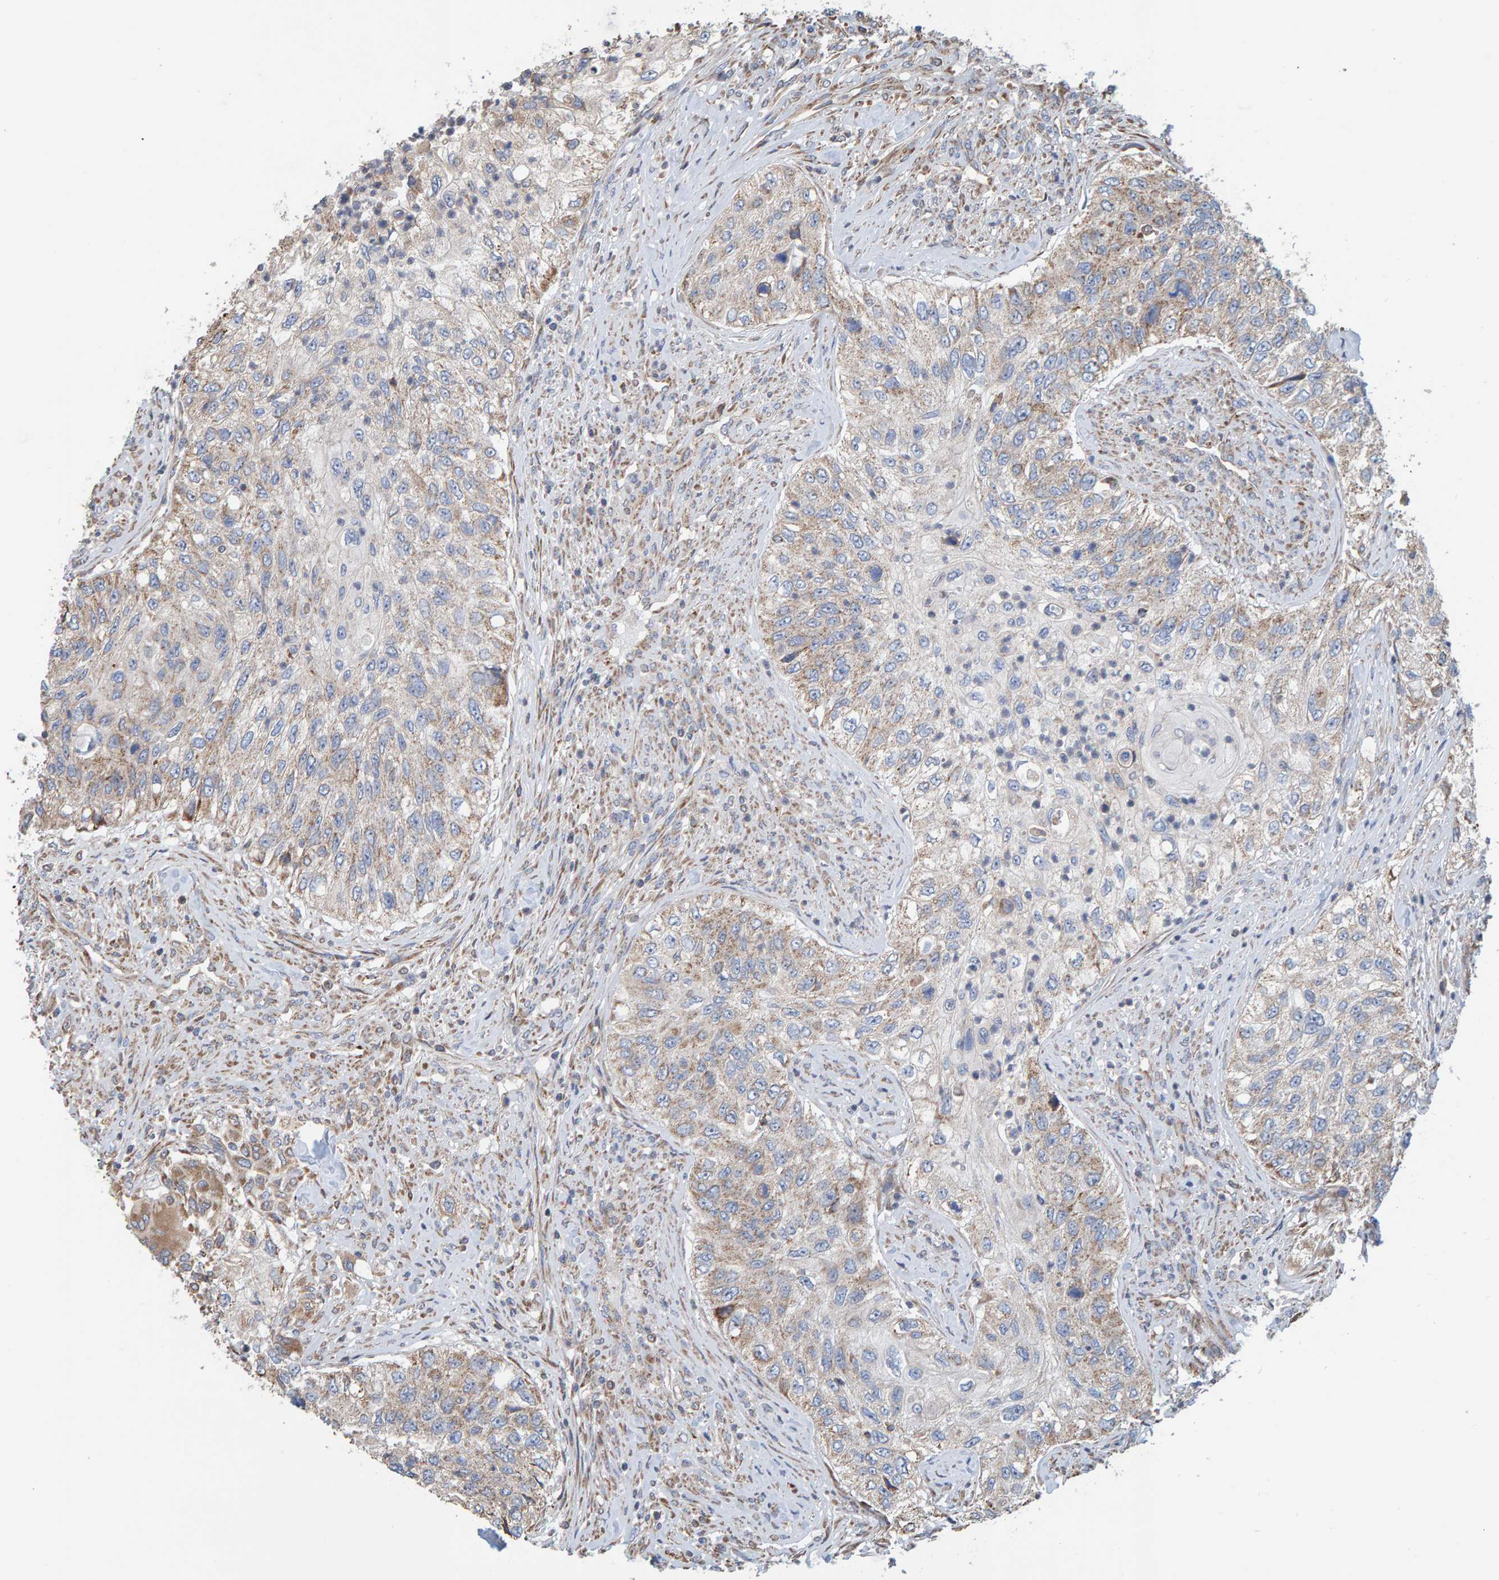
{"staining": {"intensity": "weak", "quantity": "25%-75%", "location": "cytoplasmic/membranous"}, "tissue": "urothelial cancer", "cell_type": "Tumor cells", "image_type": "cancer", "snomed": [{"axis": "morphology", "description": "Urothelial carcinoma, High grade"}, {"axis": "topography", "description": "Urinary bladder"}], "caption": "Tumor cells show low levels of weak cytoplasmic/membranous positivity in about 25%-75% of cells in human urothelial cancer.", "gene": "MRPL45", "patient": {"sex": "female", "age": 60}}